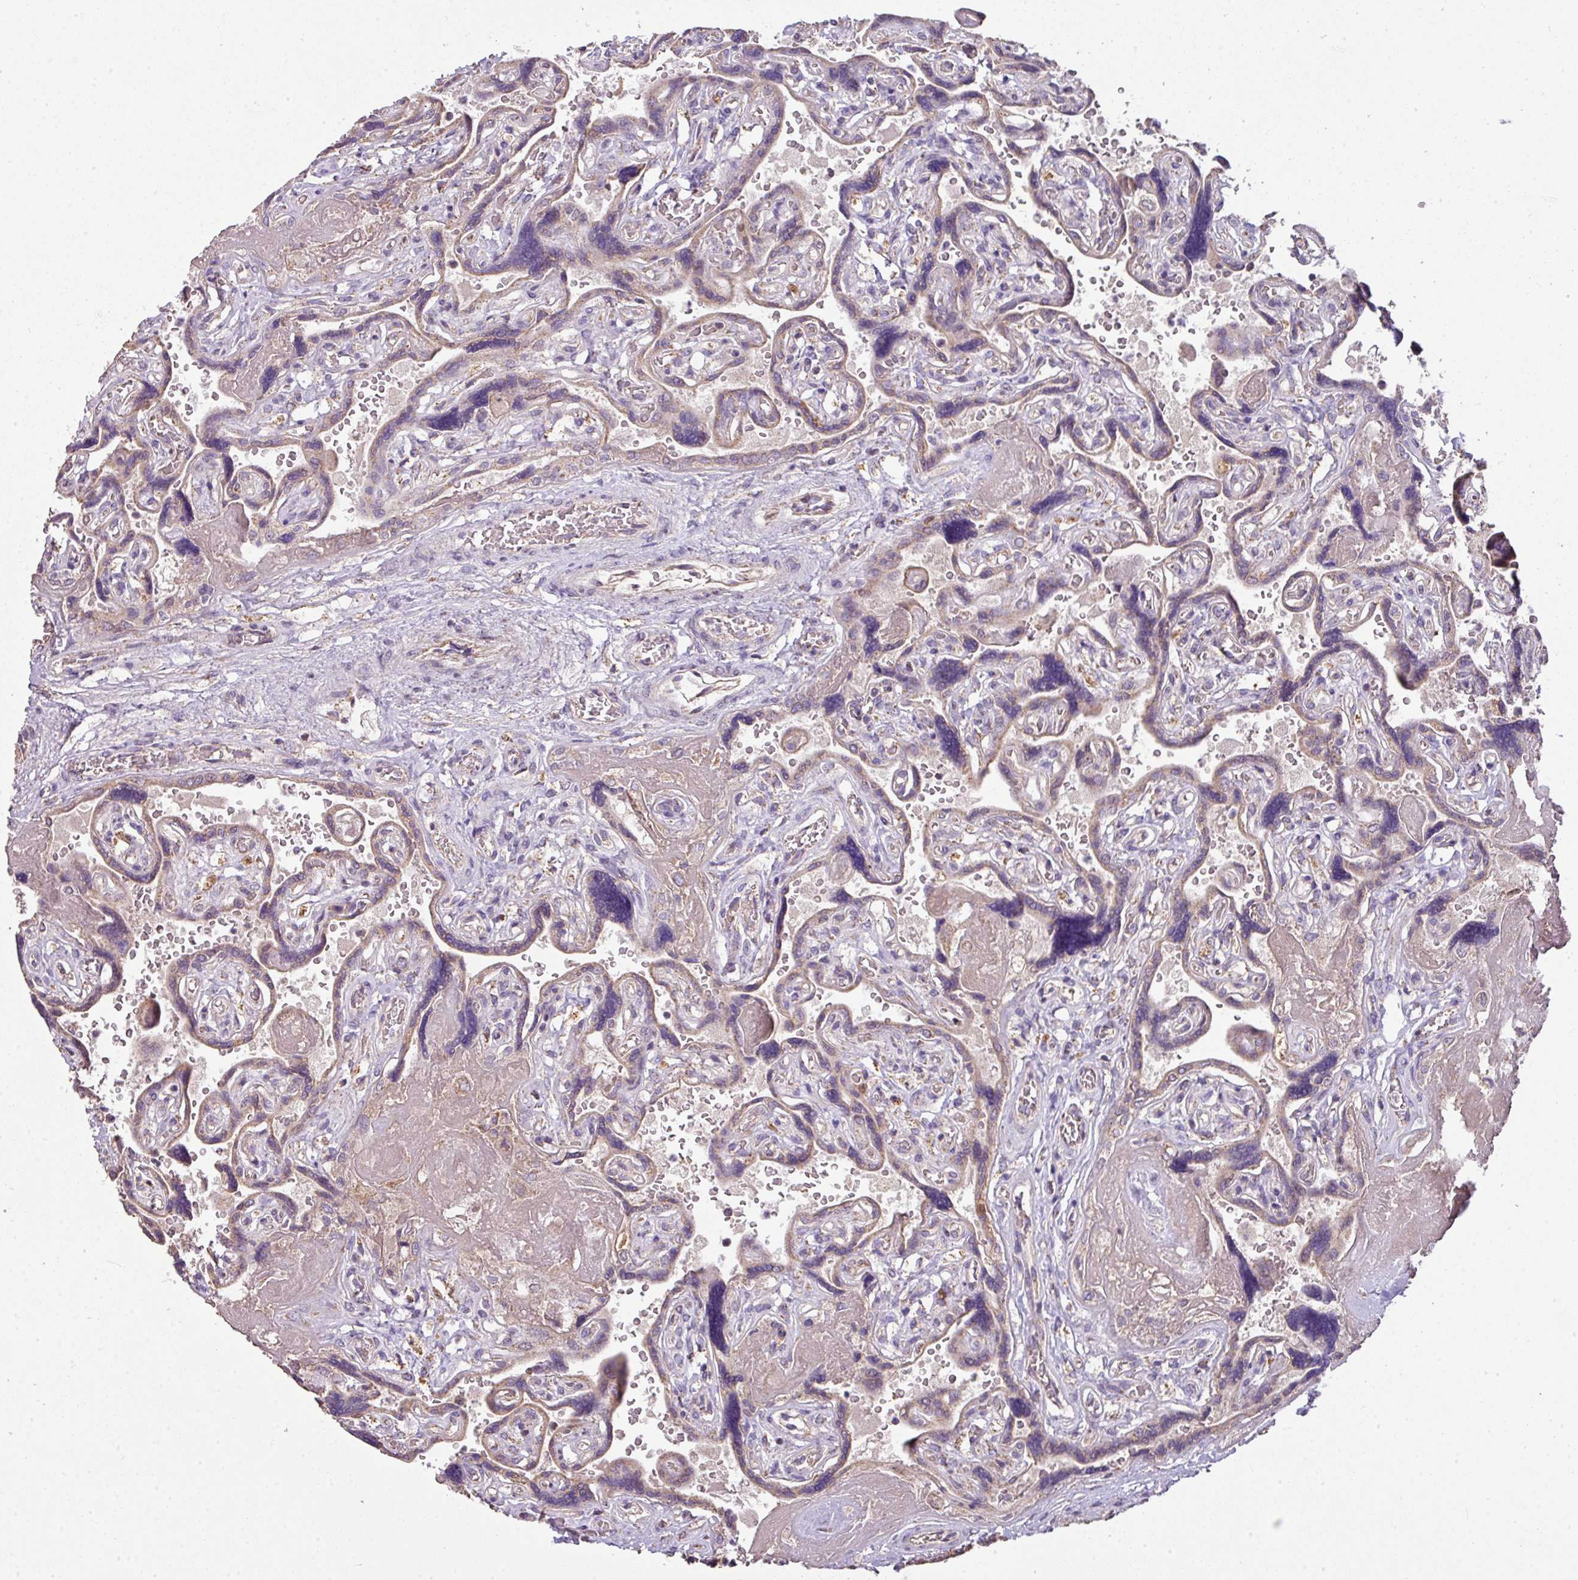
{"staining": {"intensity": "weak", "quantity": ">75%", "location": "cytoplasmic/membranous"}, "tissue": "placenta", "cell_type": "Decidual cells", "image_type": "normal", "snomed": [{"axis": "morphology", "description": "Normal tissue, NOS"}, {"axis": "topography", "description": "Placenta"}], "caption": "The histopathology image demonstrates staining of unremarkable placenta, revealing weak cytoplasmic/membranous protein staining (brown color) within decidual cells. (brown staining indicates protein expression, while blue staining denotes nuclei).", "gene": "PALS2", "patient": {"sex": "female", "age": 32}}